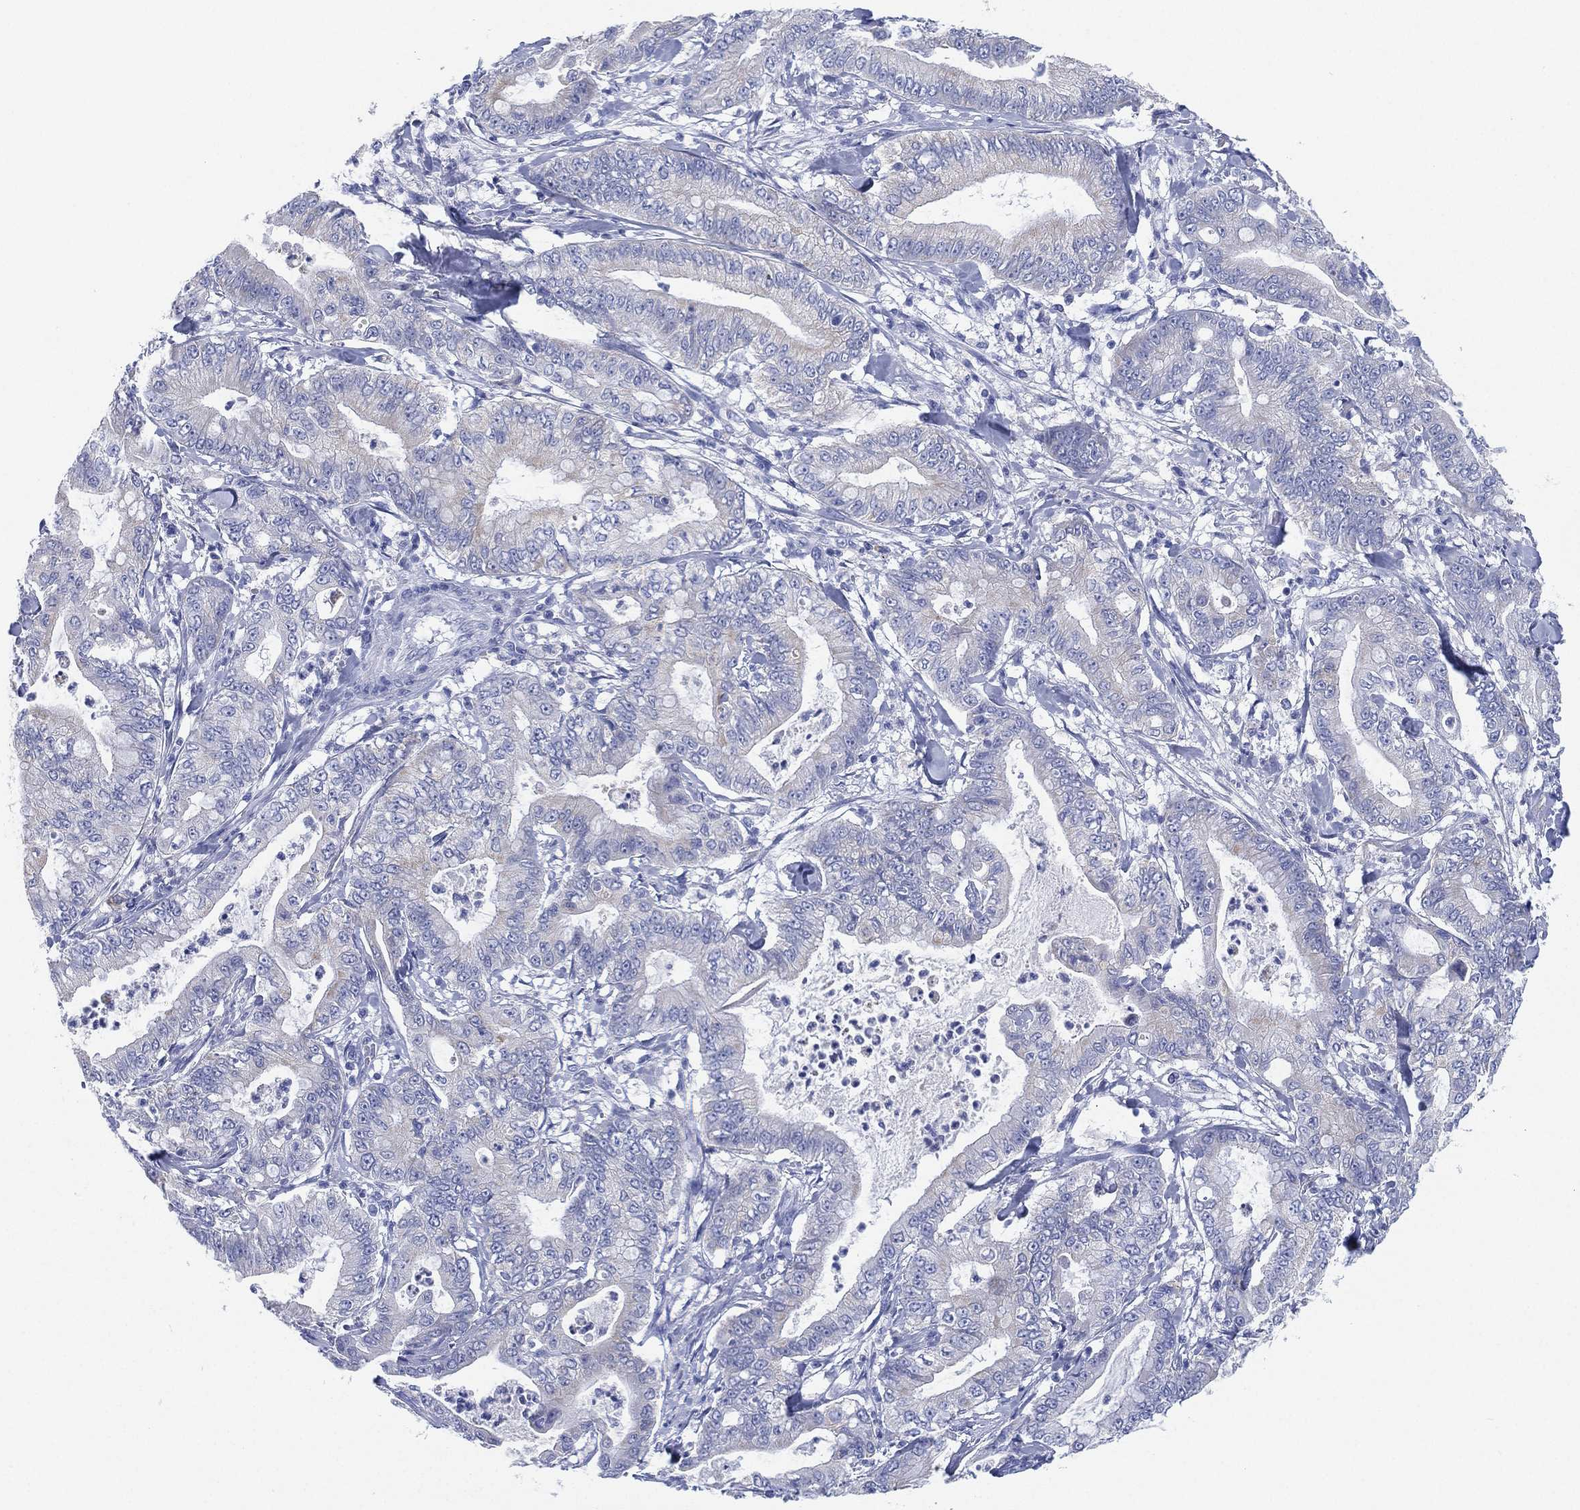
{"staining": {"intensity": "negative", "quantity": "none", "location": "none"}, "tissue": "pancreatic cancer", "cell_type": "Tumor cells", "image_type": "cancer", "snomed": [{"axis": "morphology", "description": "Adenocarcinoma, NOS"}, {"axis": "topography", "description": "Pancreas"}], "caption": "Immunohistochemical staining of pancreatic cancer (adenocarcinoma) displays no significant expression in tumor cells.", "gene": "SLC9C2", "patient": {"sex": "male", "age": 71}}